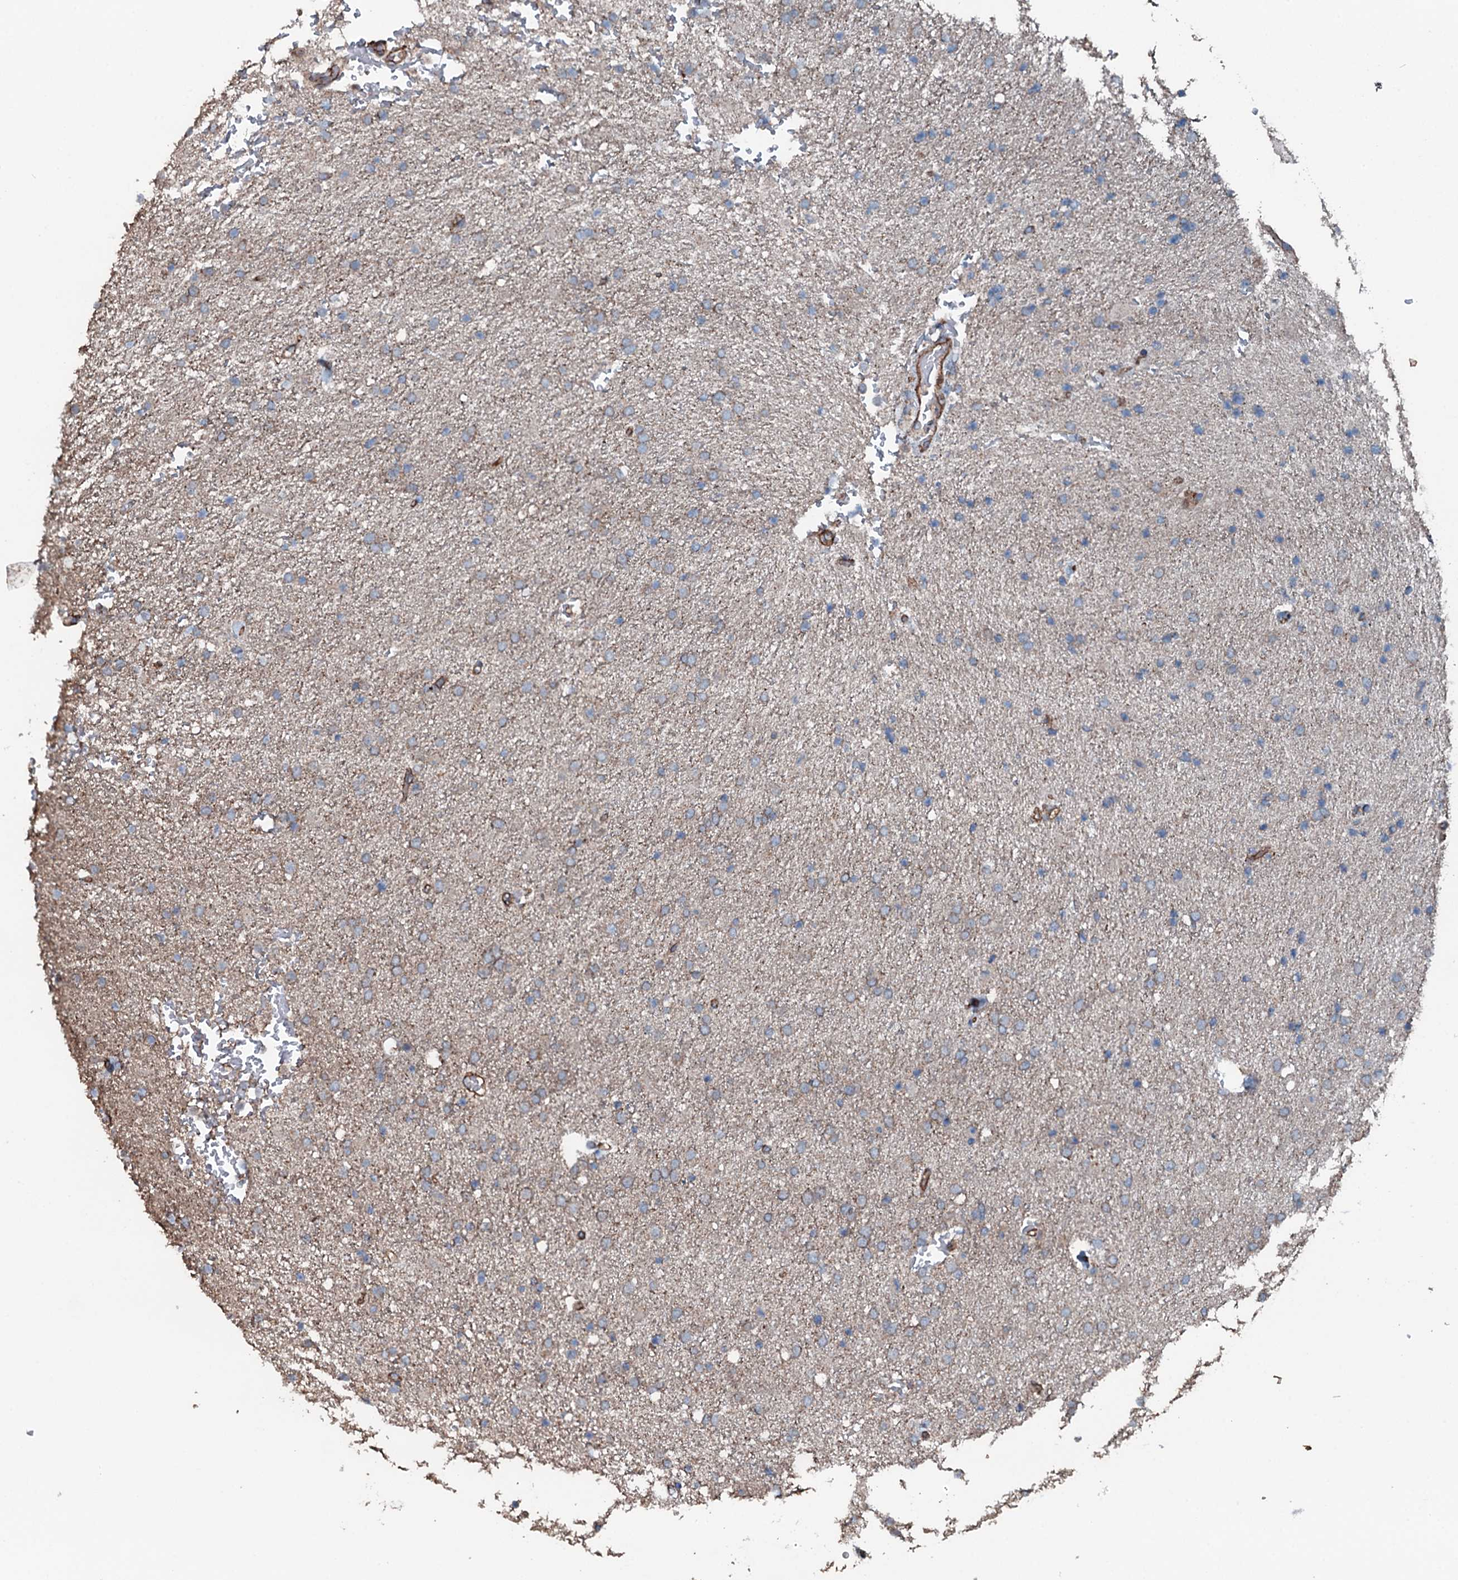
{"staining": {"intensity": "weak", "quantity": "25%-75%", "location": "cytoplasmic/membranous"}, "tissue": "glioma", "cell_type": "Tumor cells", "image_type": "cancer", "snomed": [{"axis": "morphology", "description": "Glioma, malignant, High grade"}, {"axis": "topography", "description": "Brain"}], "caption": "There is low levels of weak cytoplasmic/membranous expression in tumor cells of glioma, as demonstrated by immunohistochemical staining (brown color).", "gene": "SLC25A38", "patient": {"sex": "male", "age": 72}}